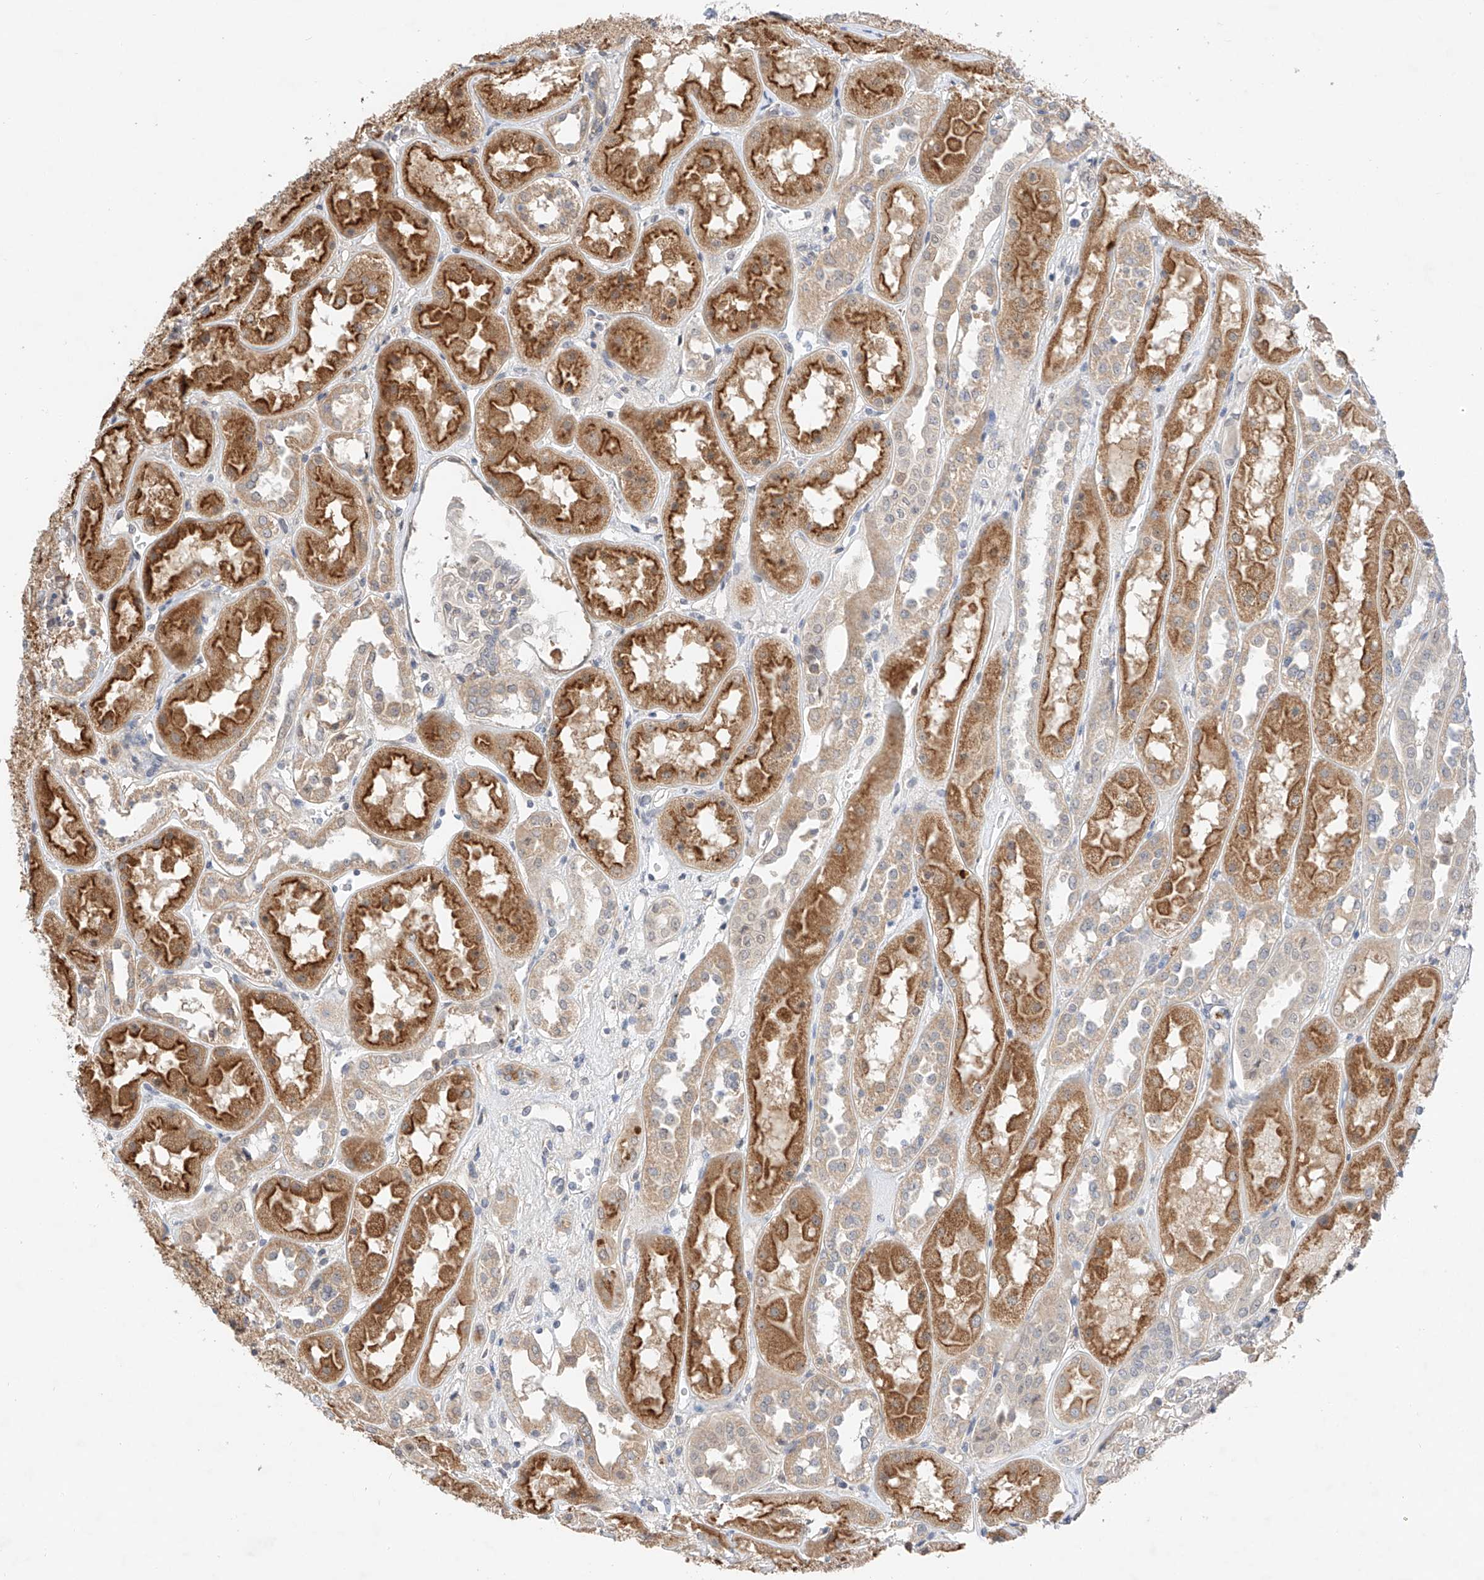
{"staining": {"intensity": "negative", "quantity": "none", "location": "none"}, "tissue": "kidney", "cell_type": "Cells in glomeruli", "image_type": "normal", "snomed": [{"axis": "morphology", "description": "Normal tissue, NOS"}, {"axis": "topography", "description": "Kidney"}], "caption": "An image of kidney stained for a protein reveals no brown staining in cells in glomeruli.", "gene": "IL22RA2", "patient": {"sex": "male", "age": 70}}